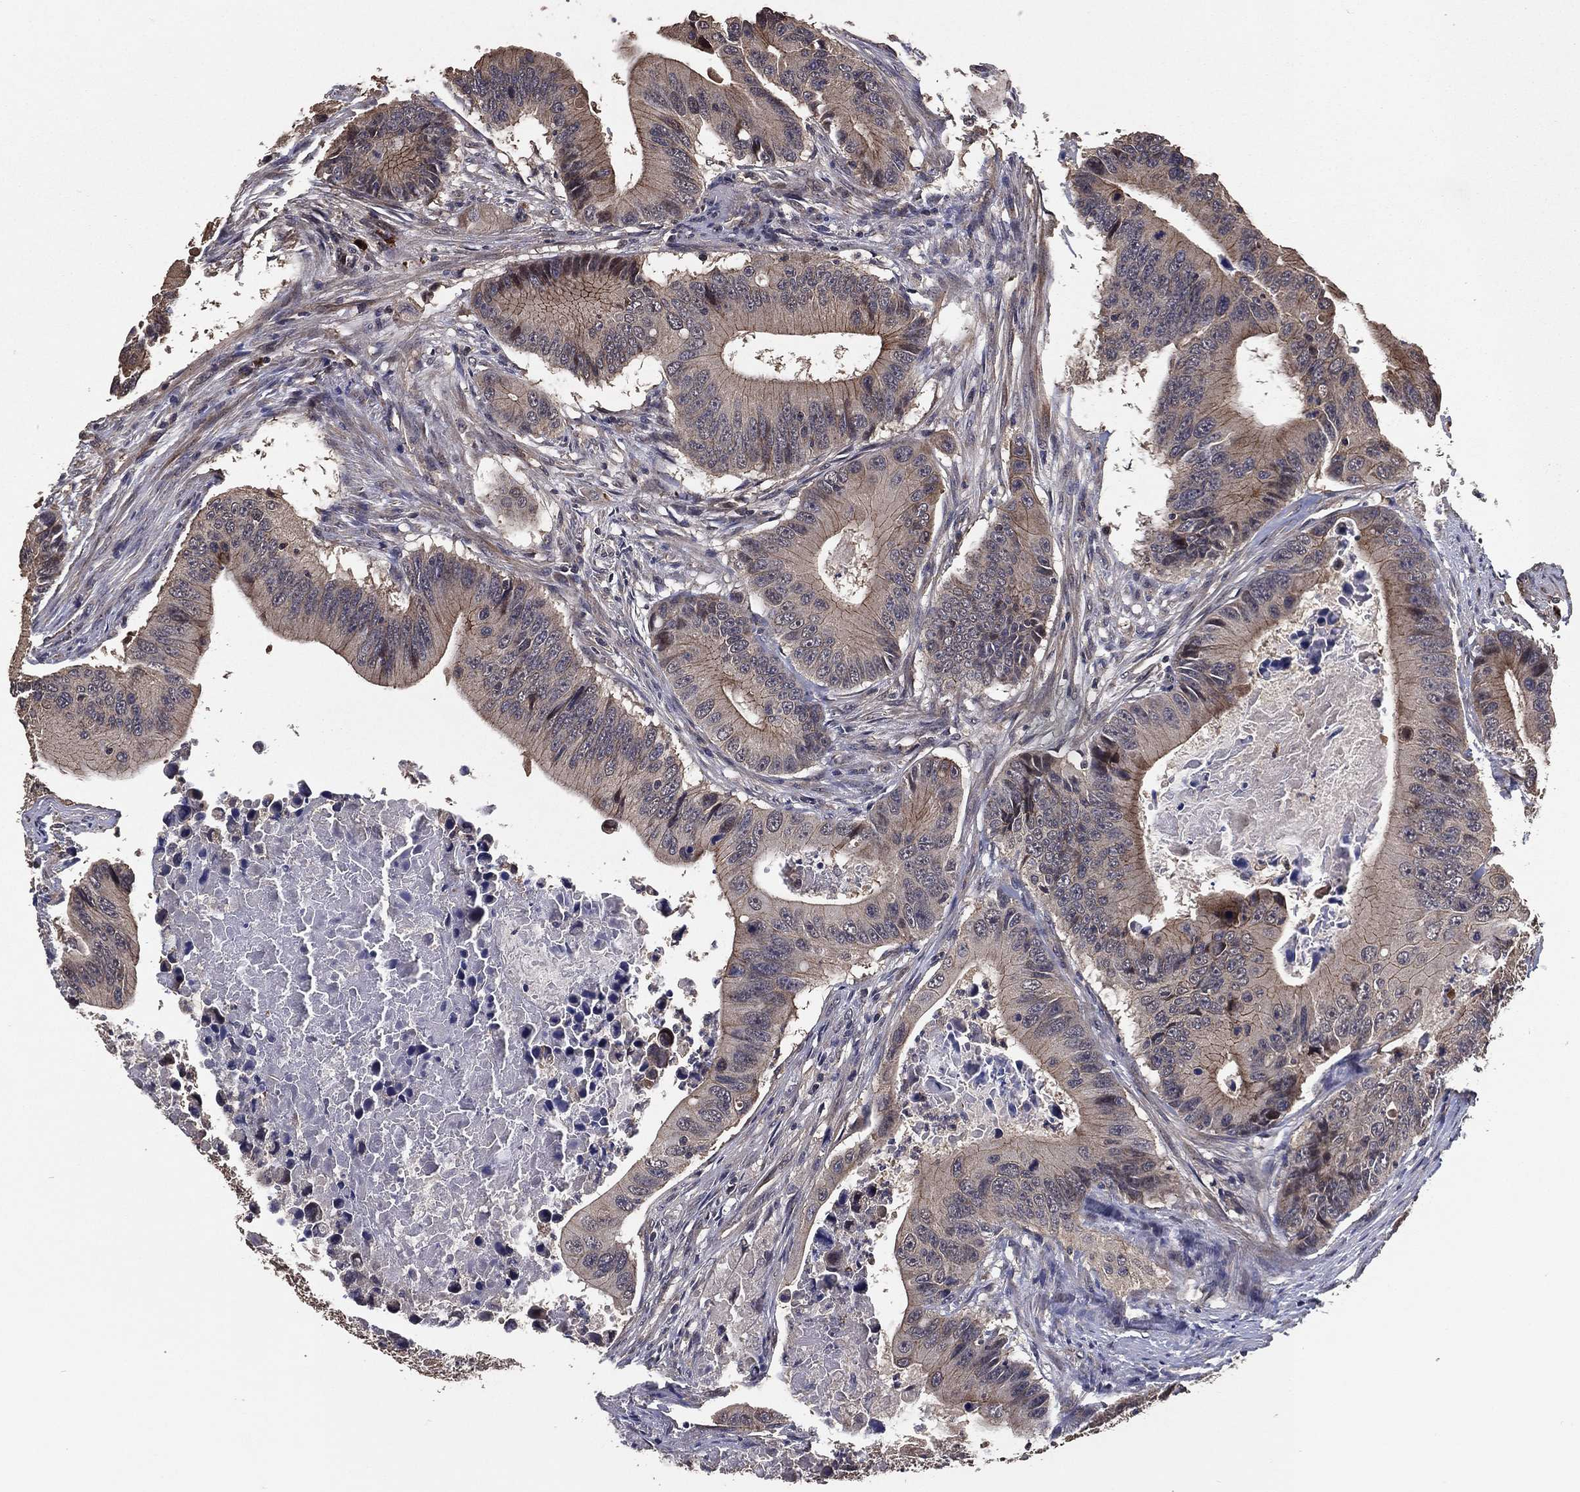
{"staining": {"intensity": "moderate", "quantity": "<25%", "location": "cytoplasmic/membranous"}, "tissue": "colorectal cancer", "cell_type": "Tumor cells", "image_type": "cancer", "snomed": [{"axis": "morphology", "description": "Adenocarcinoma, NOS"}, {"axis": "topography", "description": "Colon"}], "caption": "This micrograph reveals immunohistochemistry (IHC) staining of human colorectal cancer (adenocarcinoma), with low moderate cytoplasmic/membranous staining in approximately <25% of tumor cells.", "gene": "PCNT", "patient": {"sex": "female", "age": 90}}